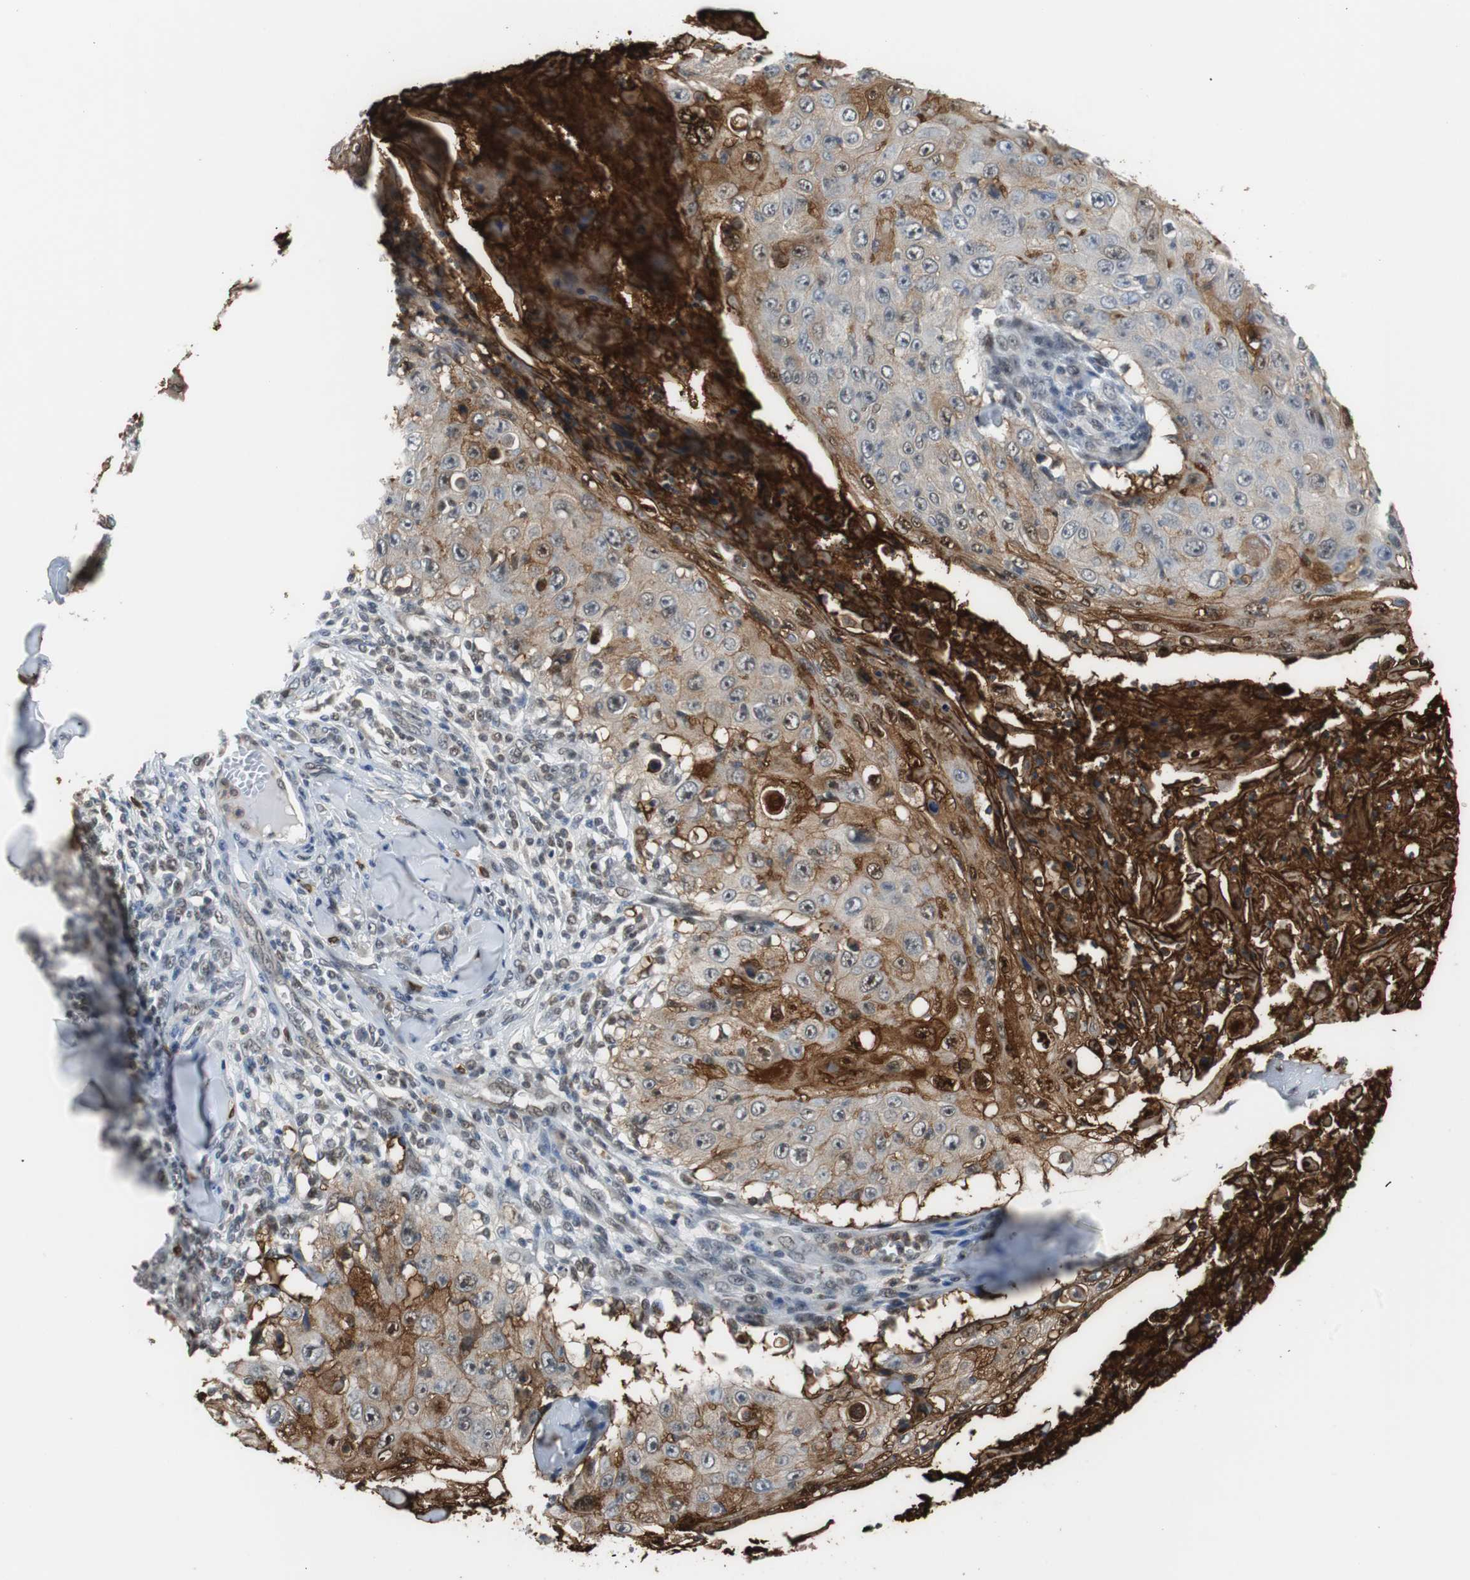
{"staining": {"intensity": "strong", "quantity": "25%-75%", "location": "cytoplasmic/membranous,nuclear"}, "tissue": "skin cancer", "cell_type": "Tumor cells", "image_type": "cancer", "snomed": [{"axis": "morphology", "description": "Squamous cell carcinoma, NOS"}, {"axis": "topography", "description": "Skin"}], "caption": "Strong cytoplasmic/membranous and nuclear protein expression is seen in about 25%-75% of tumor cells in squamous cell carcinoma (skin).", "gene": "SIRT1", "patient": {"sex": "male", "age": 86}}